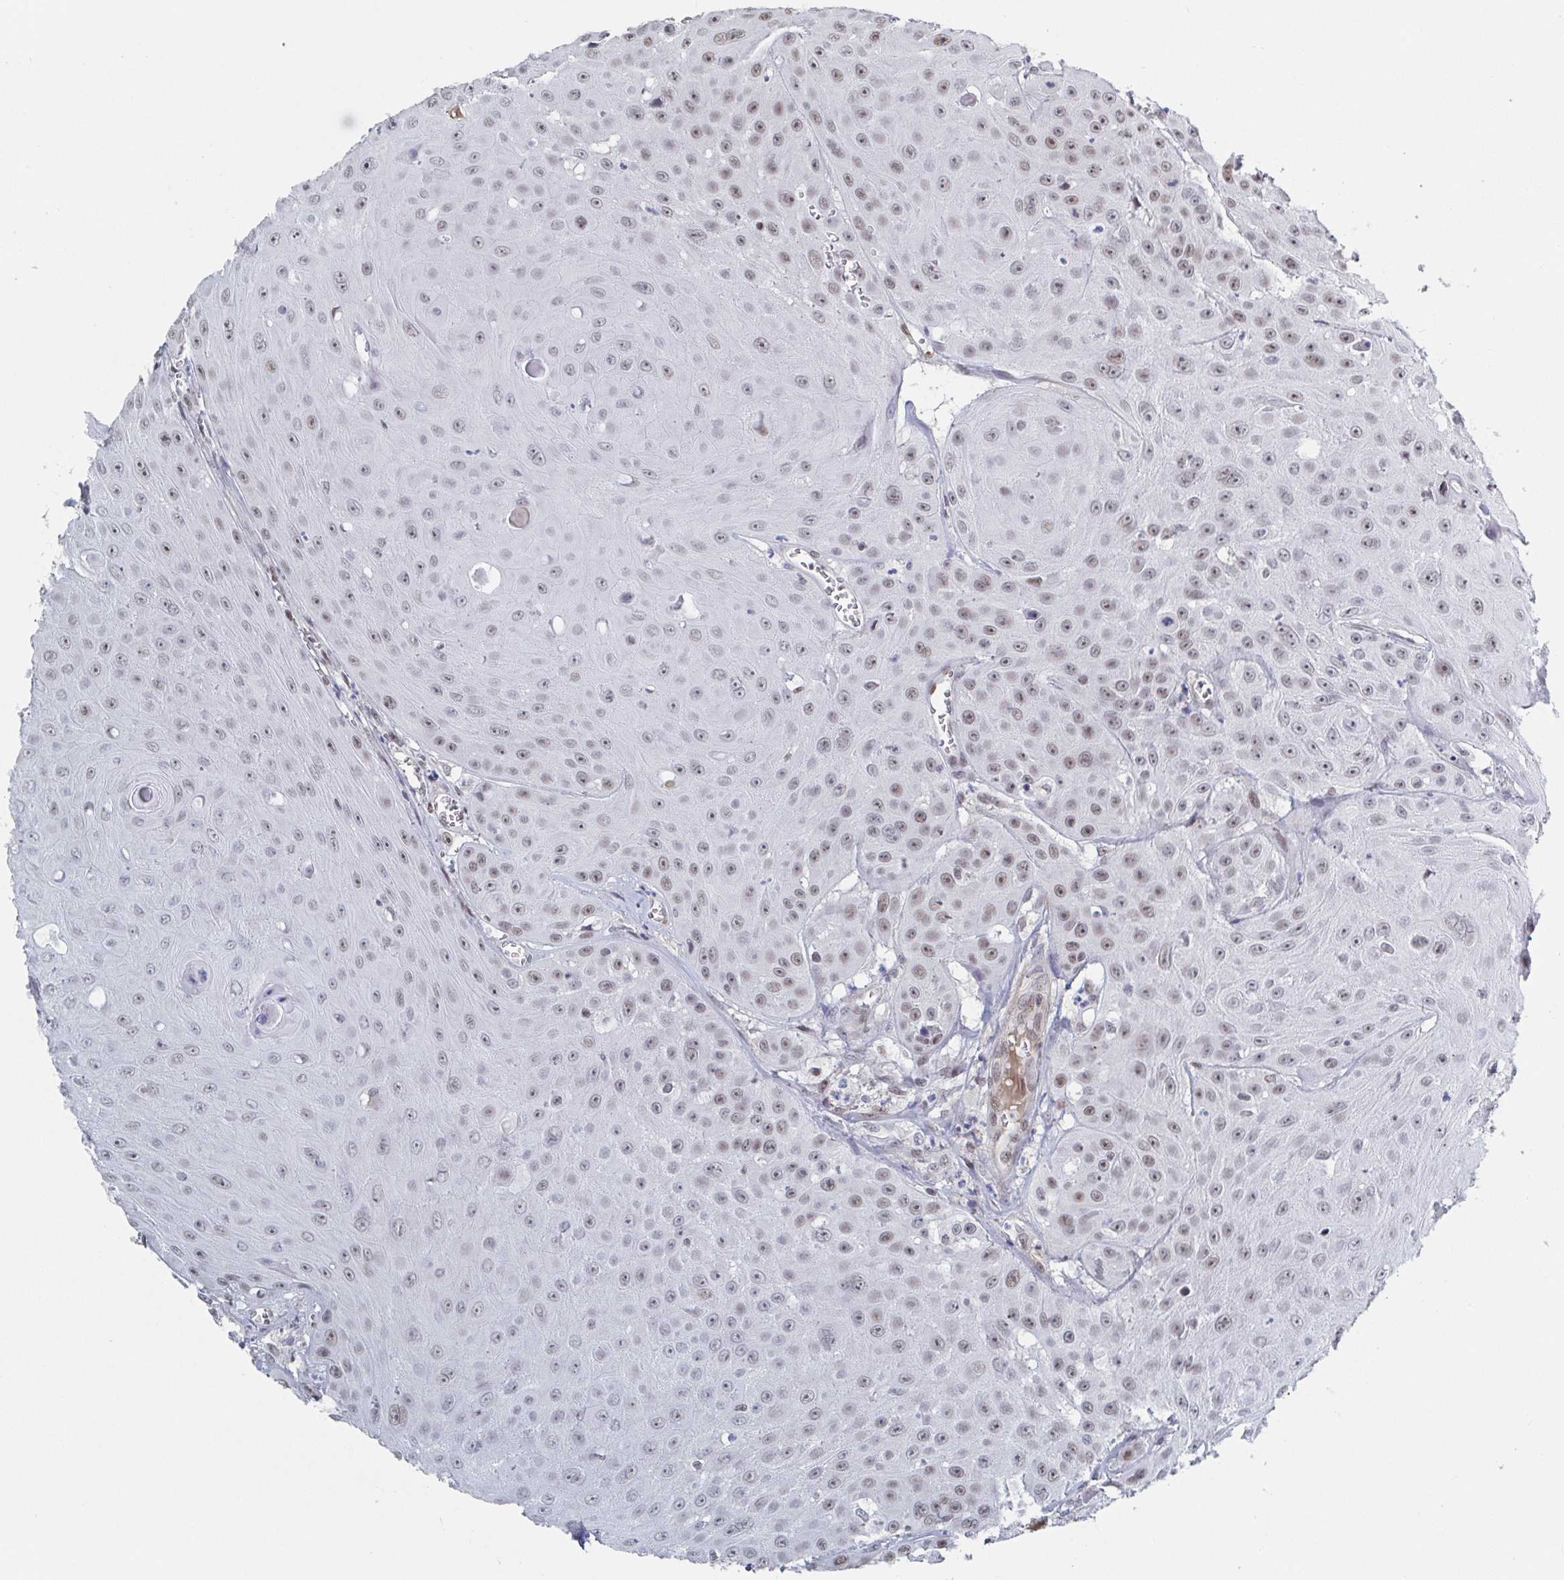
{"staining": {"intensity": "weak", "quantity": ">75%", "location": "nuclear"}, "tissue": "head and neck cancer", "cell_type": "Tumor cells", "image_type": "cancer", "snomed": [{"axis": "morphology", "description": "Squamous cell carcinoma, NOS"}, {"axis": "topography", "description": "Oral tissue"}, {"axis": "topography", "description": "Head-Neck"}], "caption": "Protein expression analysis of human head and neck cancer reveals weak nuclear positivity in about >75% of tumor cells.", "gene": "BCL7B", "patient": {"sex": "male", "age": 81}}